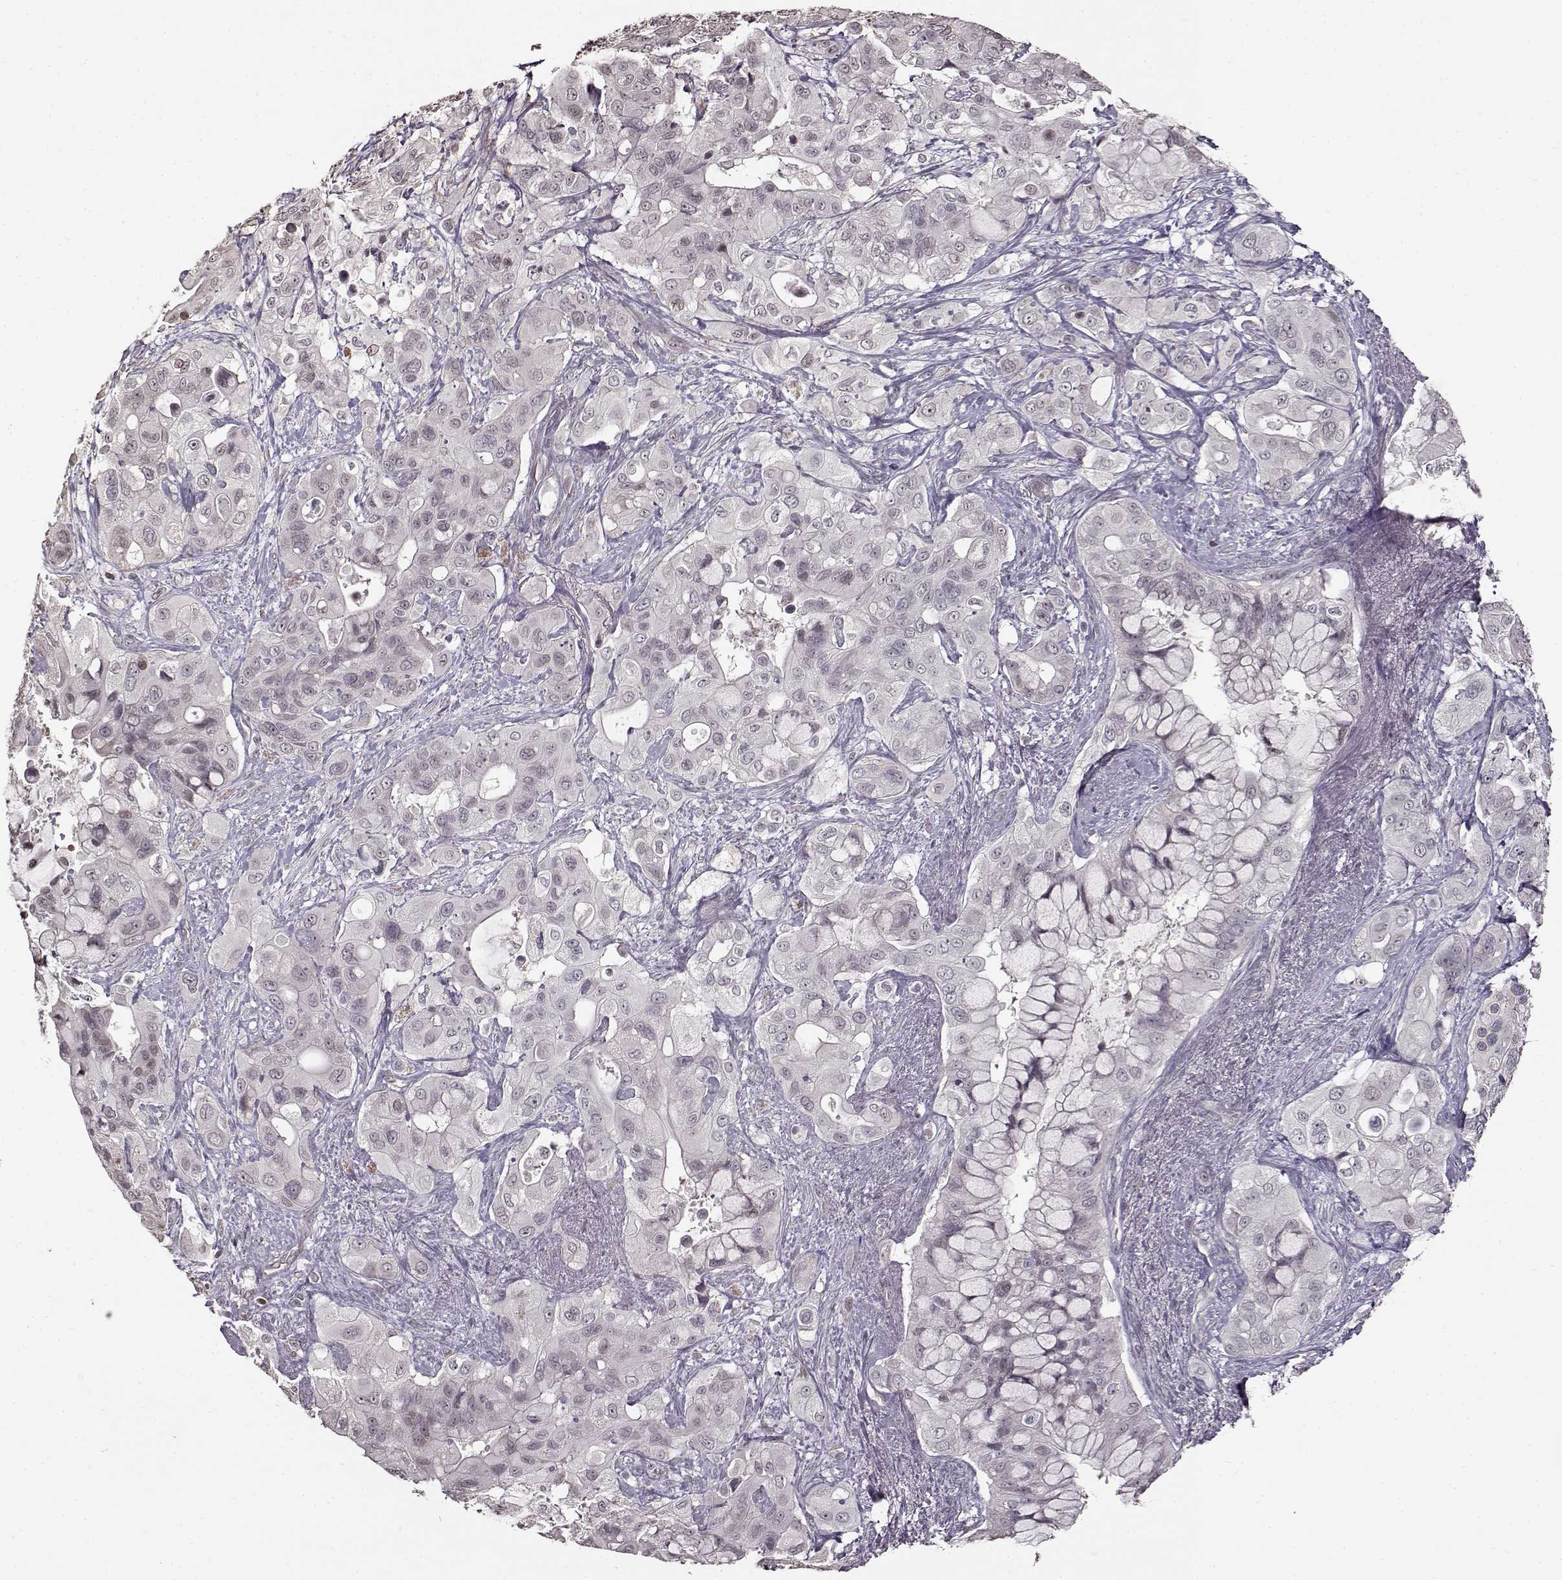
{"staining": {"intensity": "negative", "quantity": "none", "location": "none"}, "tissue": "pancreatic cancer", "cell_type": "Tumor cells", "image_type": "cancer", "snomed": [{"axis": "morphology", "description": "Adenocarcinoma, NOS"}, {"axis": "topography", "description": "Pancreas"}], "caption": "Immunohistochemistry (IHC) image of neoplastic tissue: human adenocarcinoma (pancreatic) stained with DAB (3,3'-diaminobenzidine) reveals no significant protein staining in tumor cells.", "gene": "FSHB", "patient": {"sex": "male", "age": 71}}